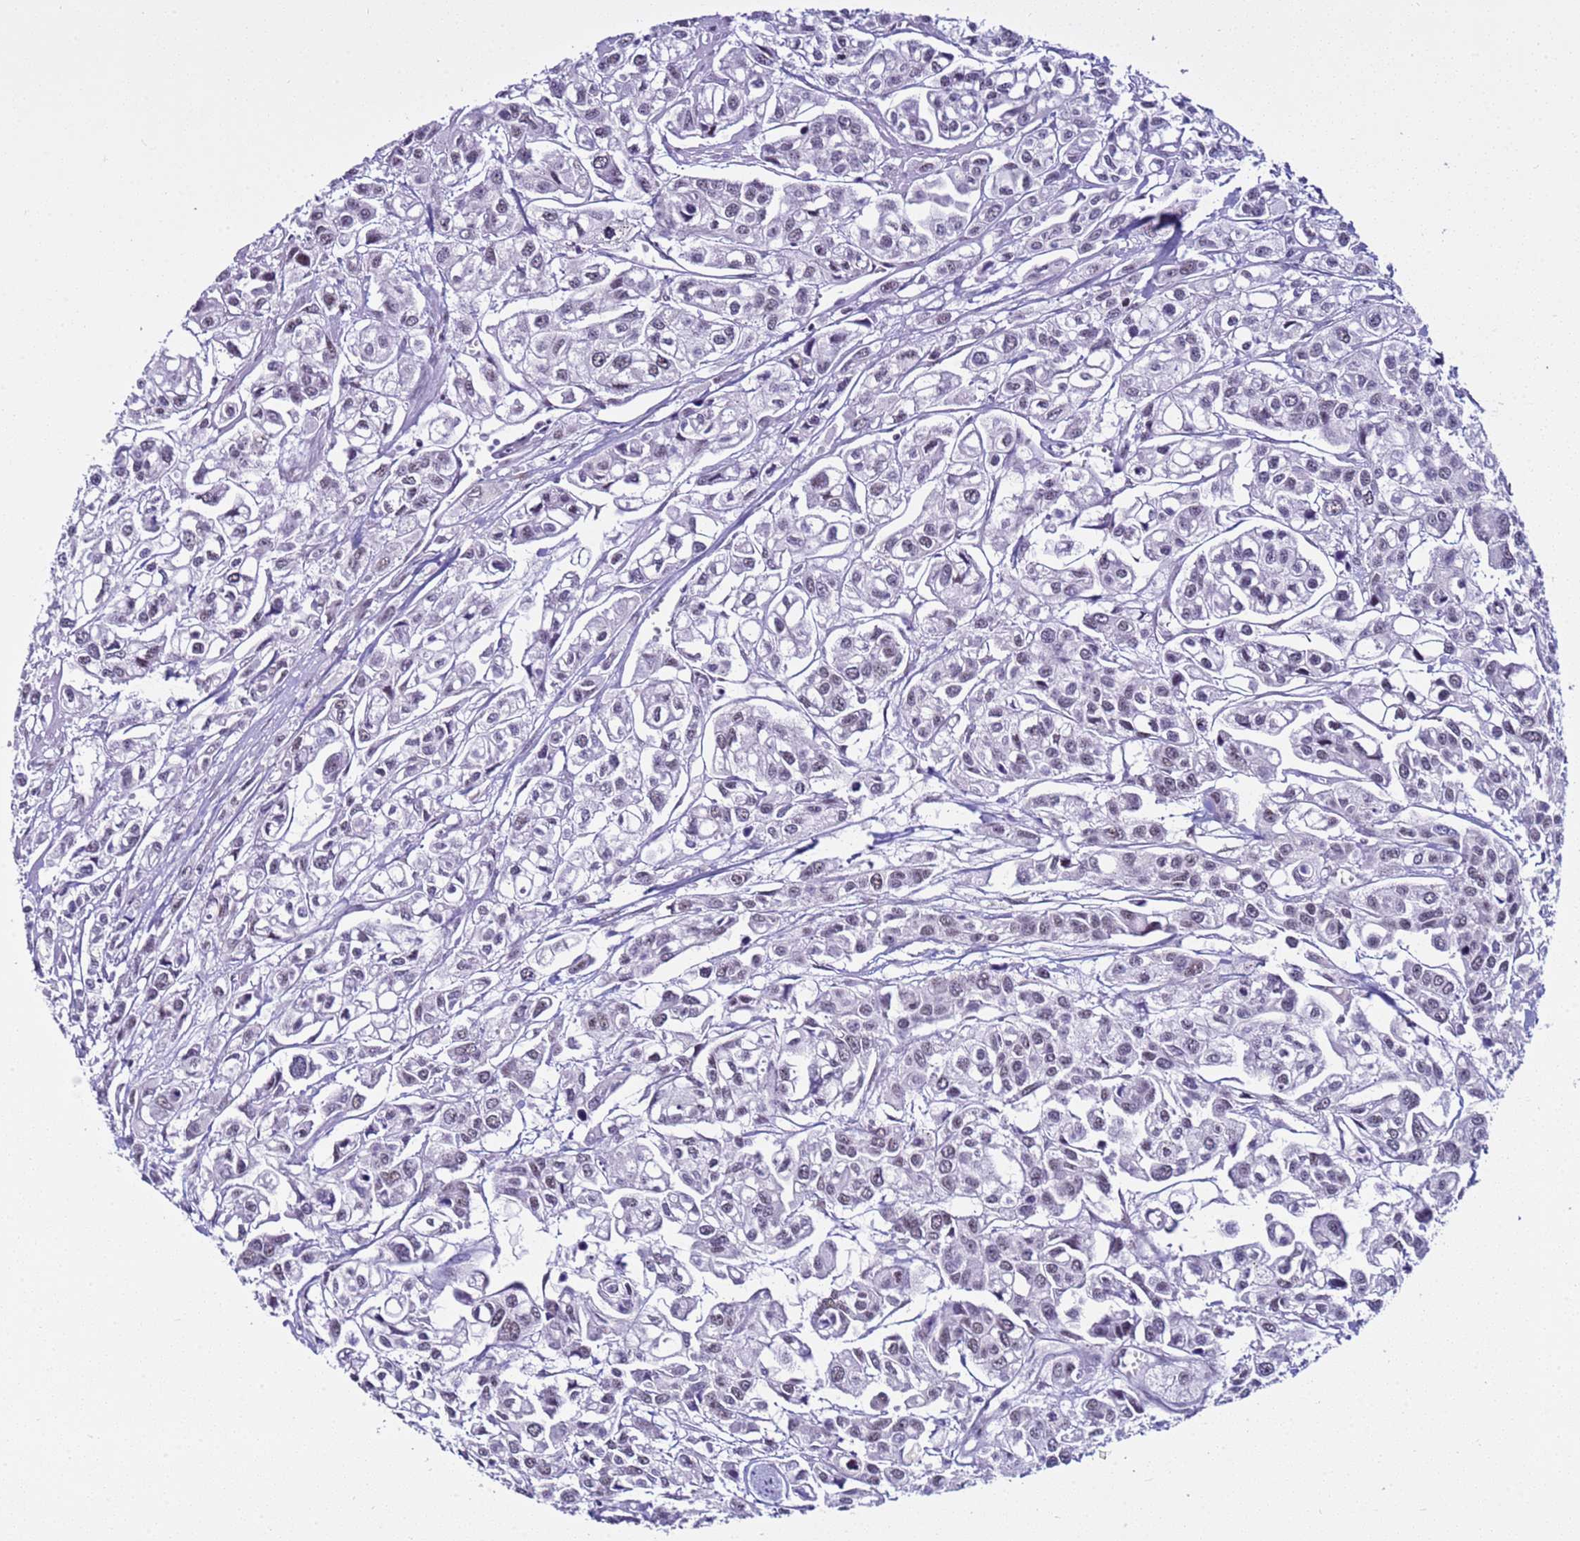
{"staining": {"intensity": "negative", "quantity": "none", "location": "none"}, "tissue": "urothelial cancer", "cell_type": "Tumor cells", "image_type": "cancer", "snomed": [{"axis": "morphology", "description": "Urothelial carcinoma, High grade"}, {"axis": "topography", "description": "Urinary bladder"}], "caption": "Urothelial cancer stained for a protein using IHC reveals no staining tumor cells.", "gene": "LRRC10B", "patient": {"sex": "male", "age": 67}}